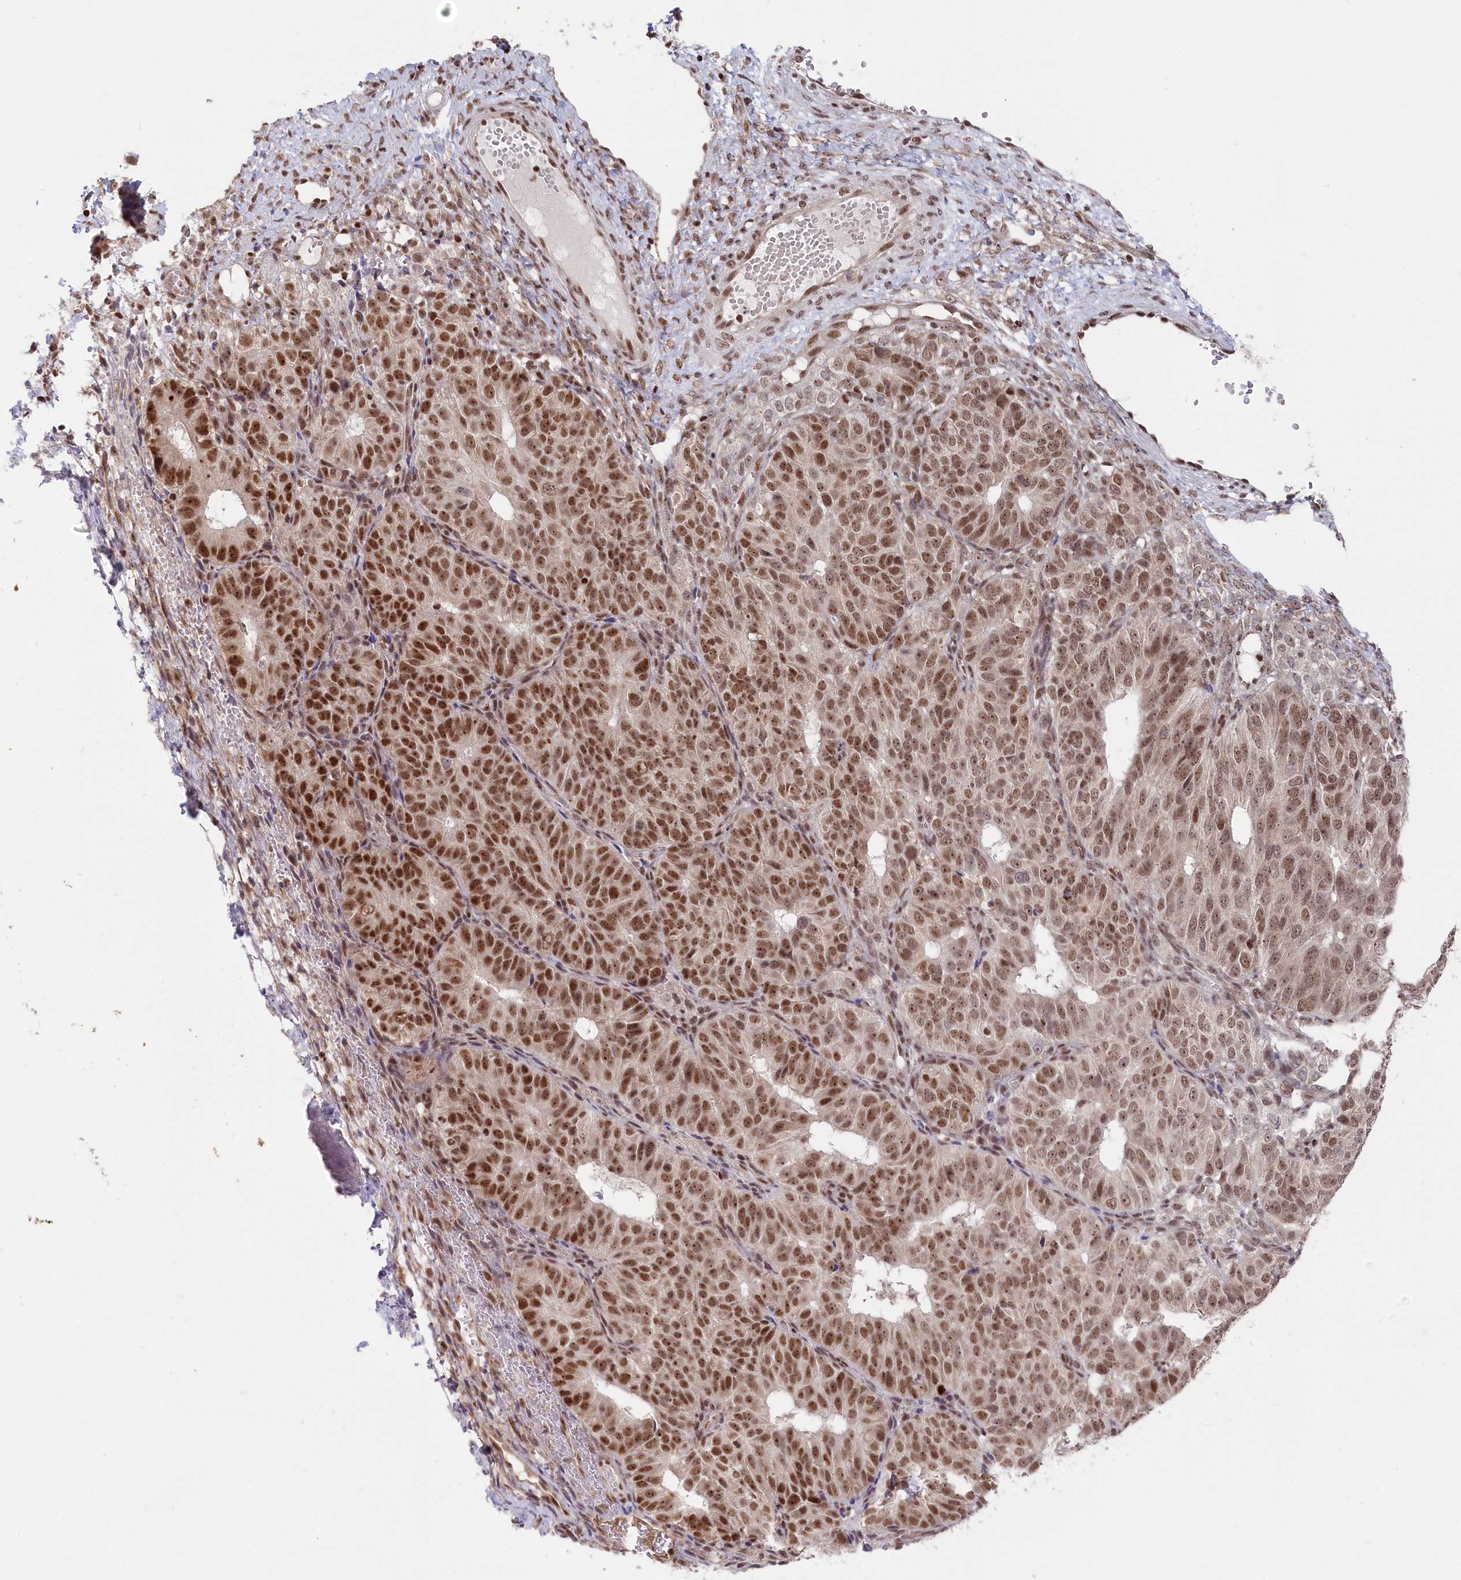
{"staining": {"intensity": "moderate", "quantity": "25%-75%", "location": "nuclear"}, "tissue": "ovarian cancer", "cell_type": "Tumor cells", "image_type": "cancer", "snomed": [{"axis": "morphology", "description": "Carcinoma, endometroid"}, {"axis": "topography", "description": "Ovary"}], "caption": "Endometroid carcinoma (ovarian) stained with a protein marker demonstrates moderate staining in tumor cells.", "gene": "CGGBP1", "patient": {"sex": "female", "age": 51}}